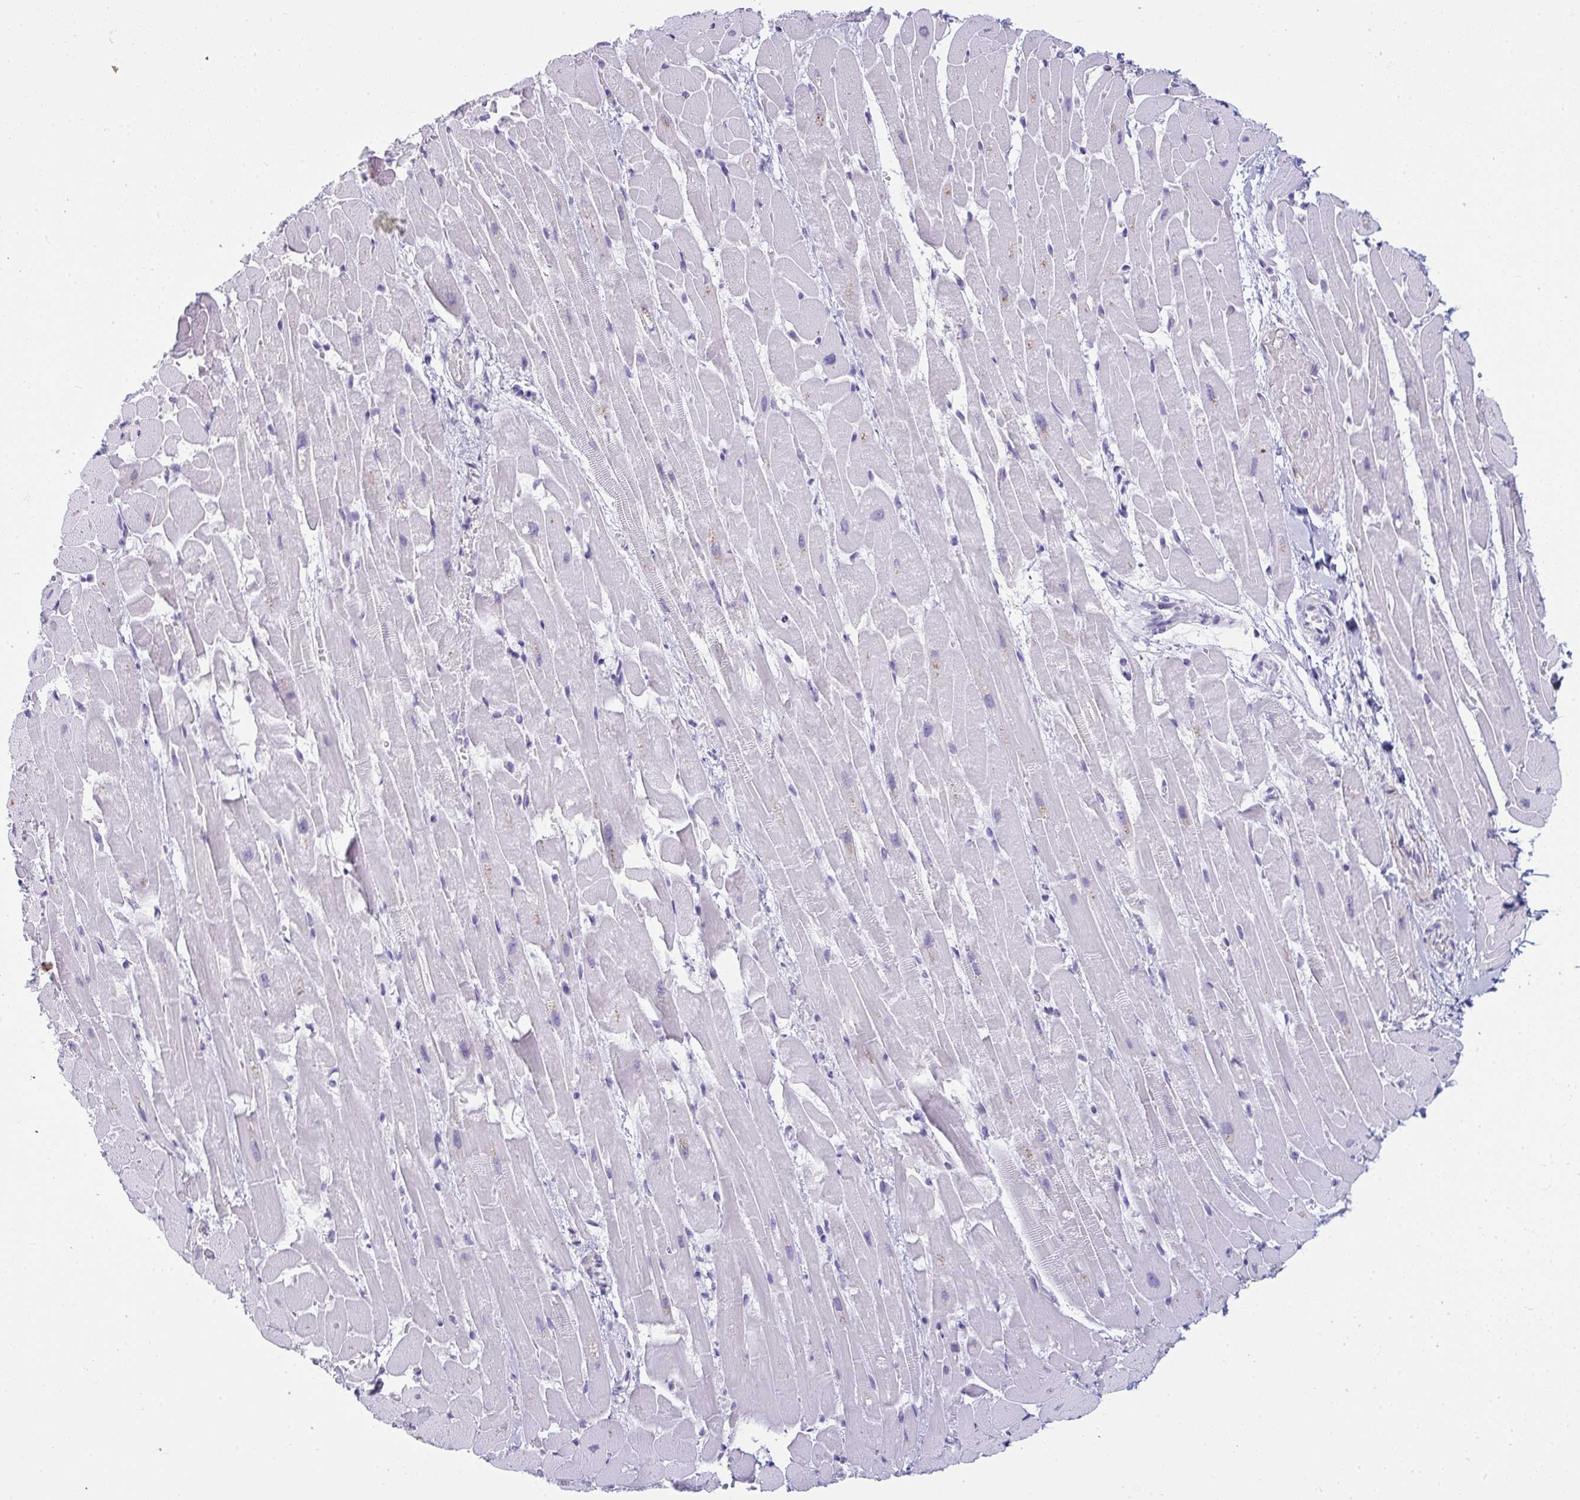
{"staining": {"intensity": "negative", "quantity": "none", "location": "none"}, "tissue": "heart muscle", "cell_type": "Cardiomyocytes", "image_type": "normal", "snomed": [{"axis": "morphology", "description": "Normal tissue, NOS"}, {"axis": "topography", "description": "Heart"}], "caption": "The image demonstrates no significant positivity in cardiomyocytes of heart muscle.", "gene": "SUZ12", "patient": {"sex": "male", "age": 37}}